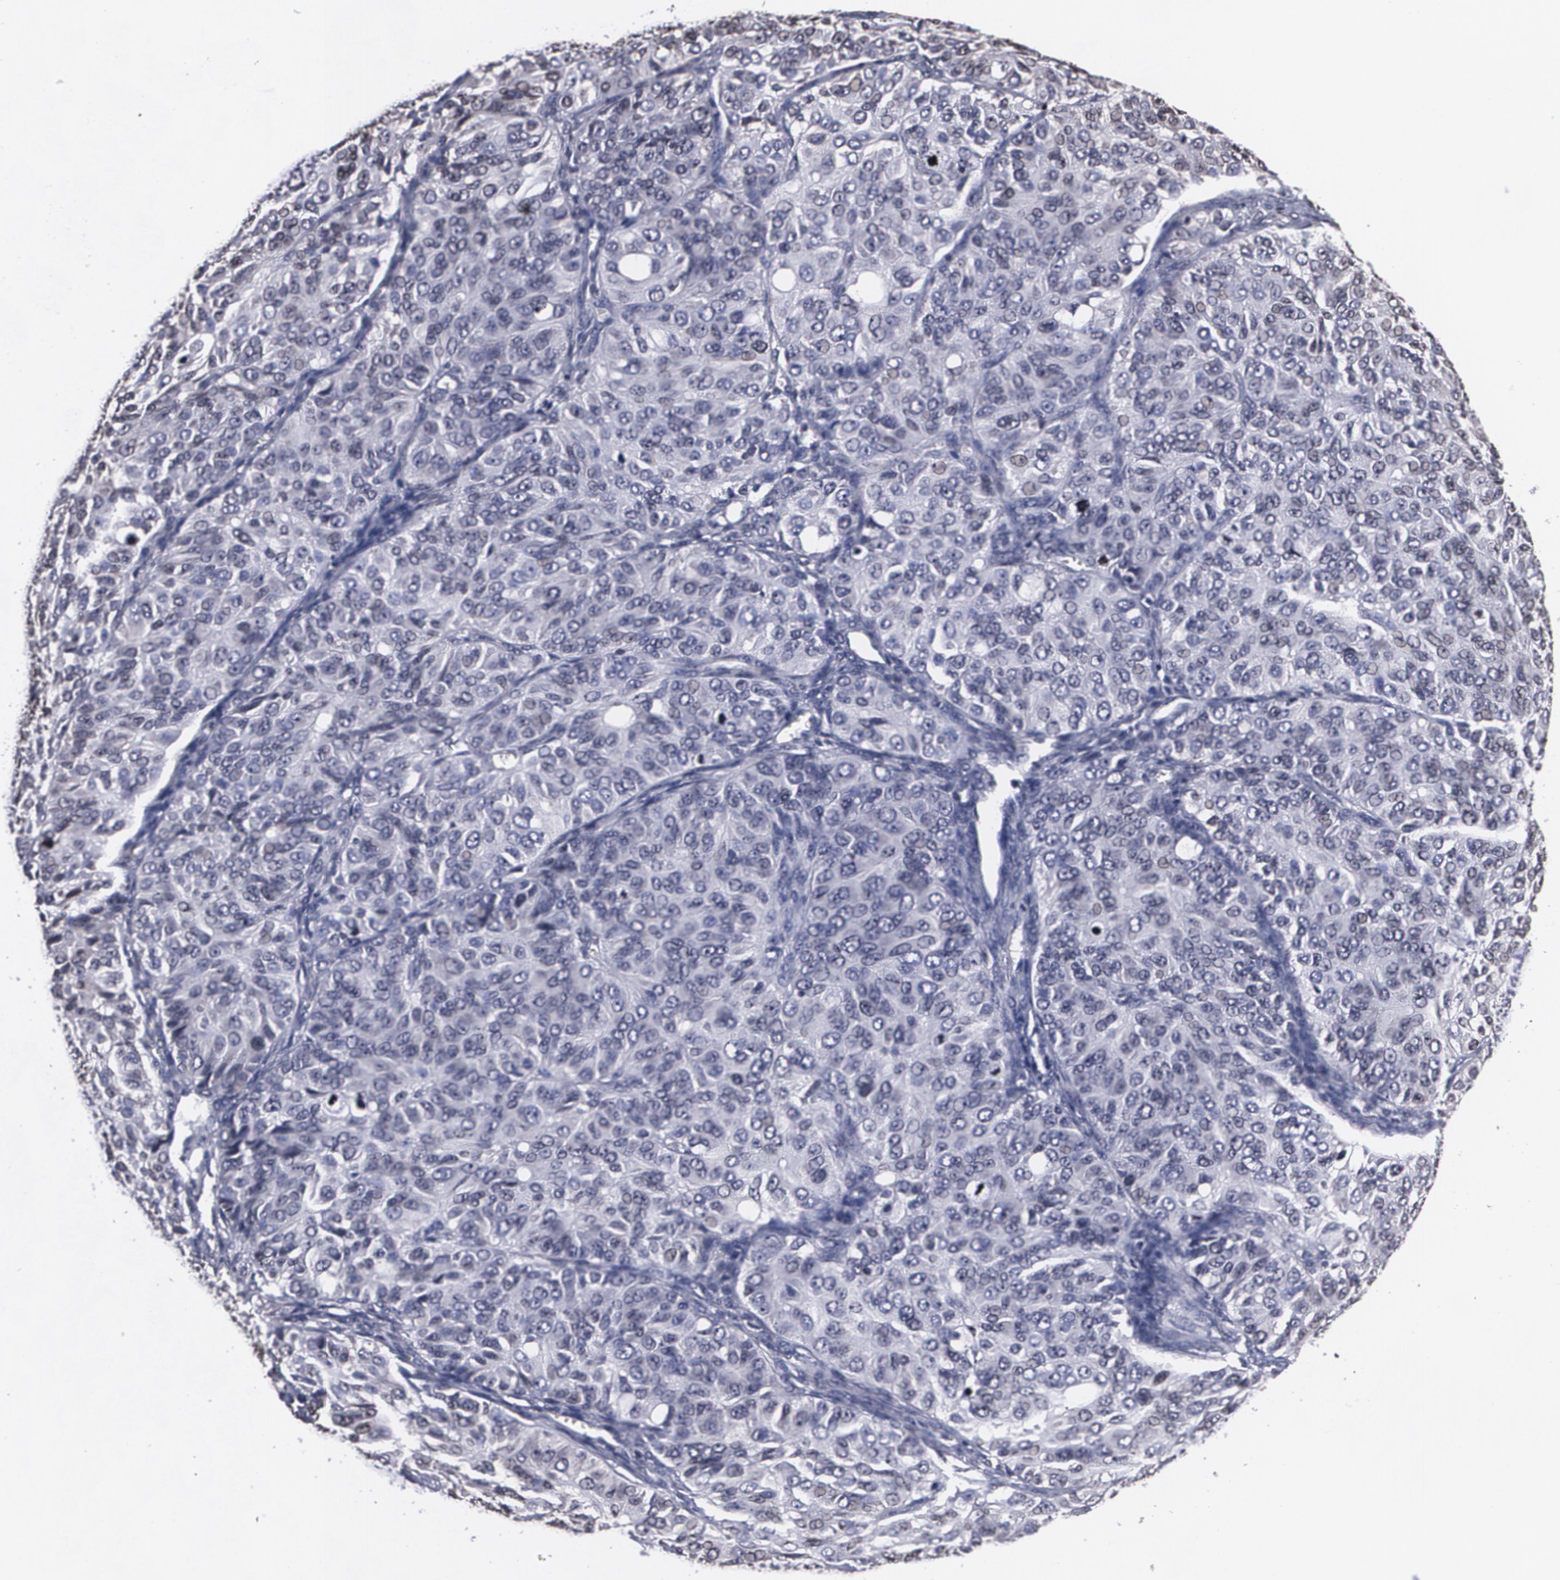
{"staining": {"intensity": "negative", "quantity": "none", "location": "none"}, "tissue": "ovarian cancer", "cell_type": "Tumor cells", "image_type": "cancer", "snomed": [{"axis": "morphology", "description": "Carcinoma, endometroid"}, {"axis": "topography", "description": "Ovary"}], "caption": "IHC image of neoplastic tissue: endometroid carcinoma (ovarian) stained with DAB exhibits no significant protein positivity in tumor cells. (Stains: DAB IHC with hematoxylin counter stain, Microscopy: brightfield microscopy at high magnification).", "gene": "MVP", "patient": {"sex": "female", "age": 51}}